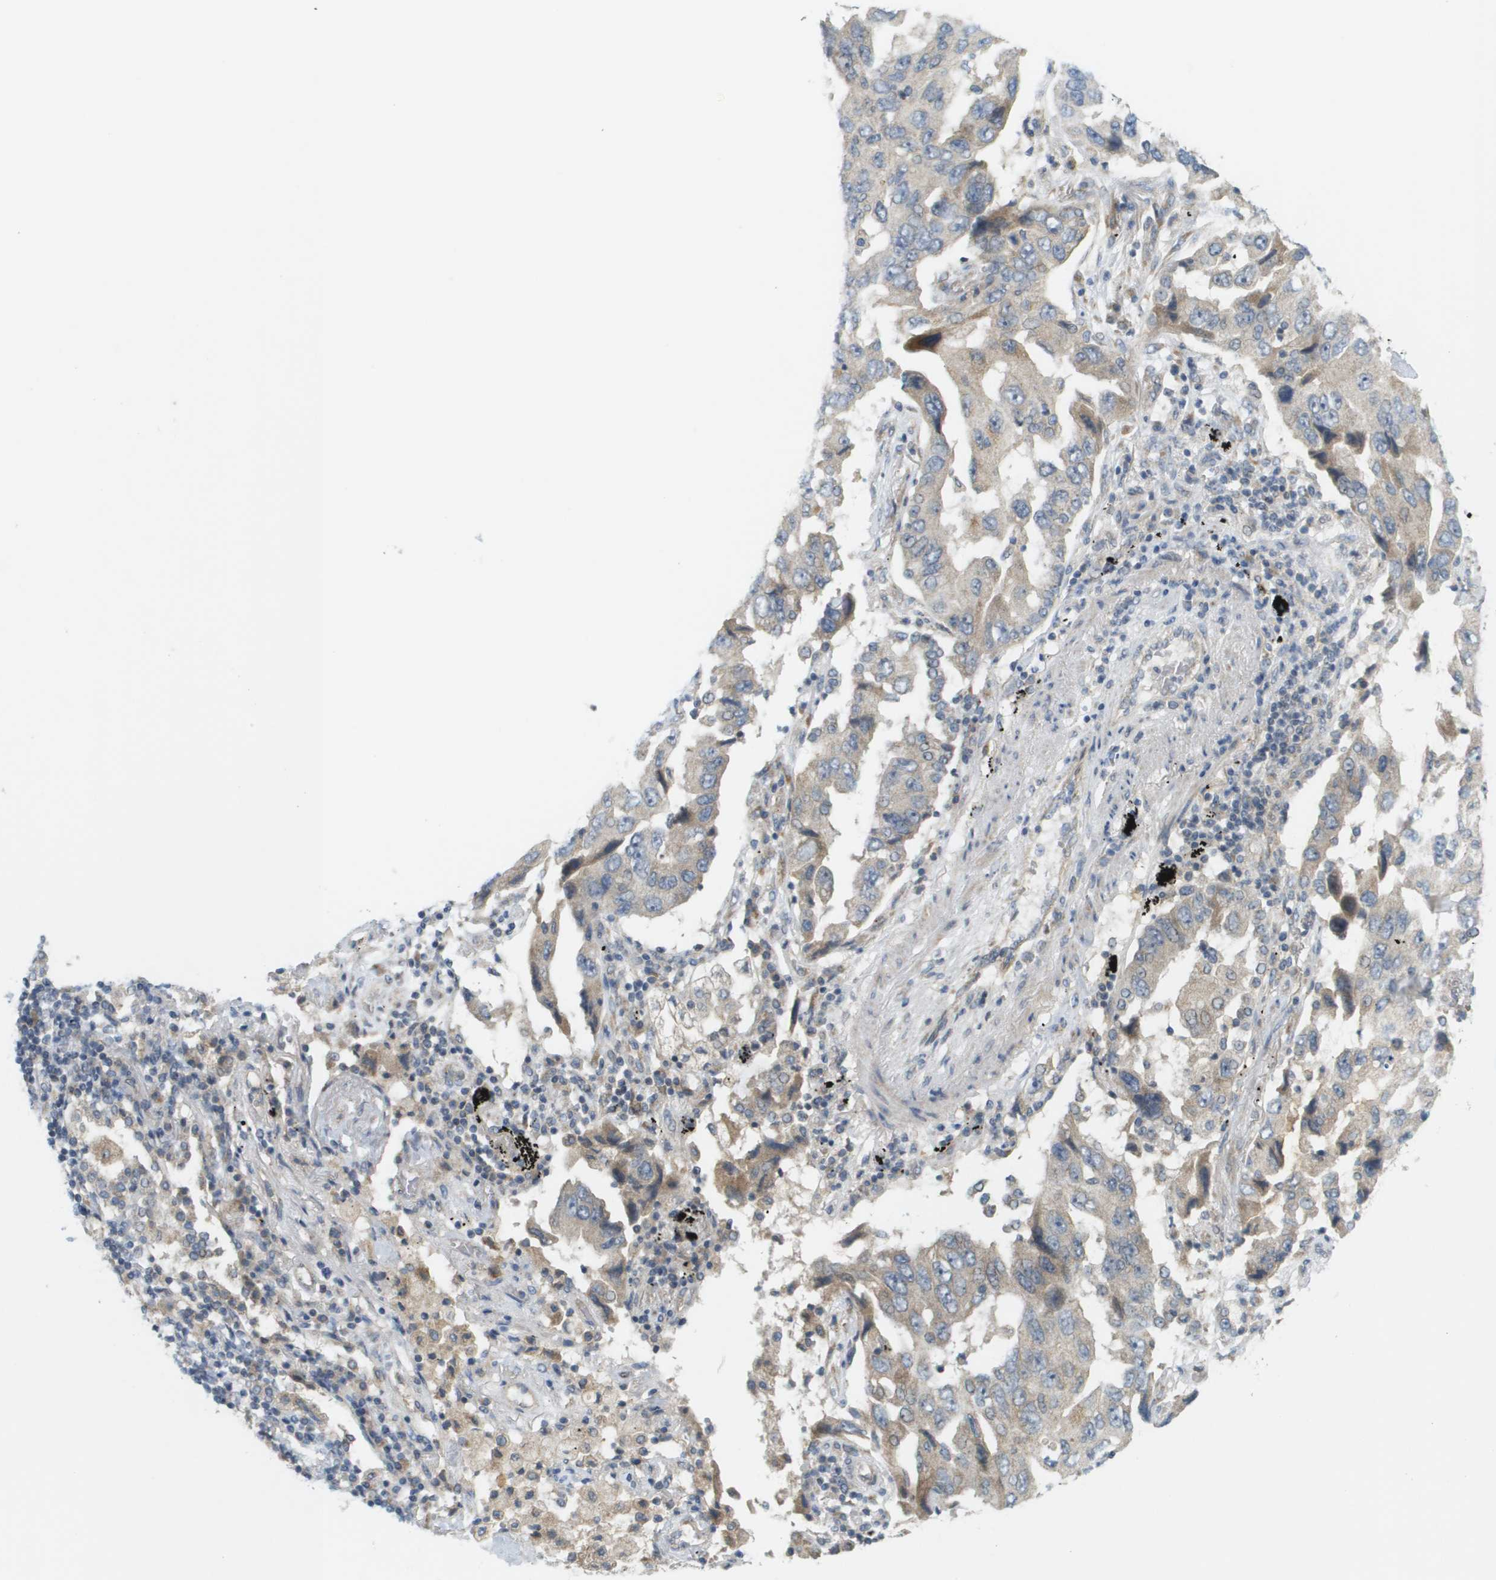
{"staining": {"intensity": "weak", "quantity": "<25%", "location": "cytoplasmic/membranous"}, "tissue": "lung cancer", "cell_type": "Tumor cells", "image_type": "cancer", "snomed": [{"axis": "morphology", "description": "Adenocarcinoma, NOS"}, {"axis": "topography", "description": "Lung"}], "caption": "Protein analysis of lung adenocarcinoma demonstrates no significant staining in tumor cells.", "gene": "PROC", "patient": {"sex": "female", "age": 65}}